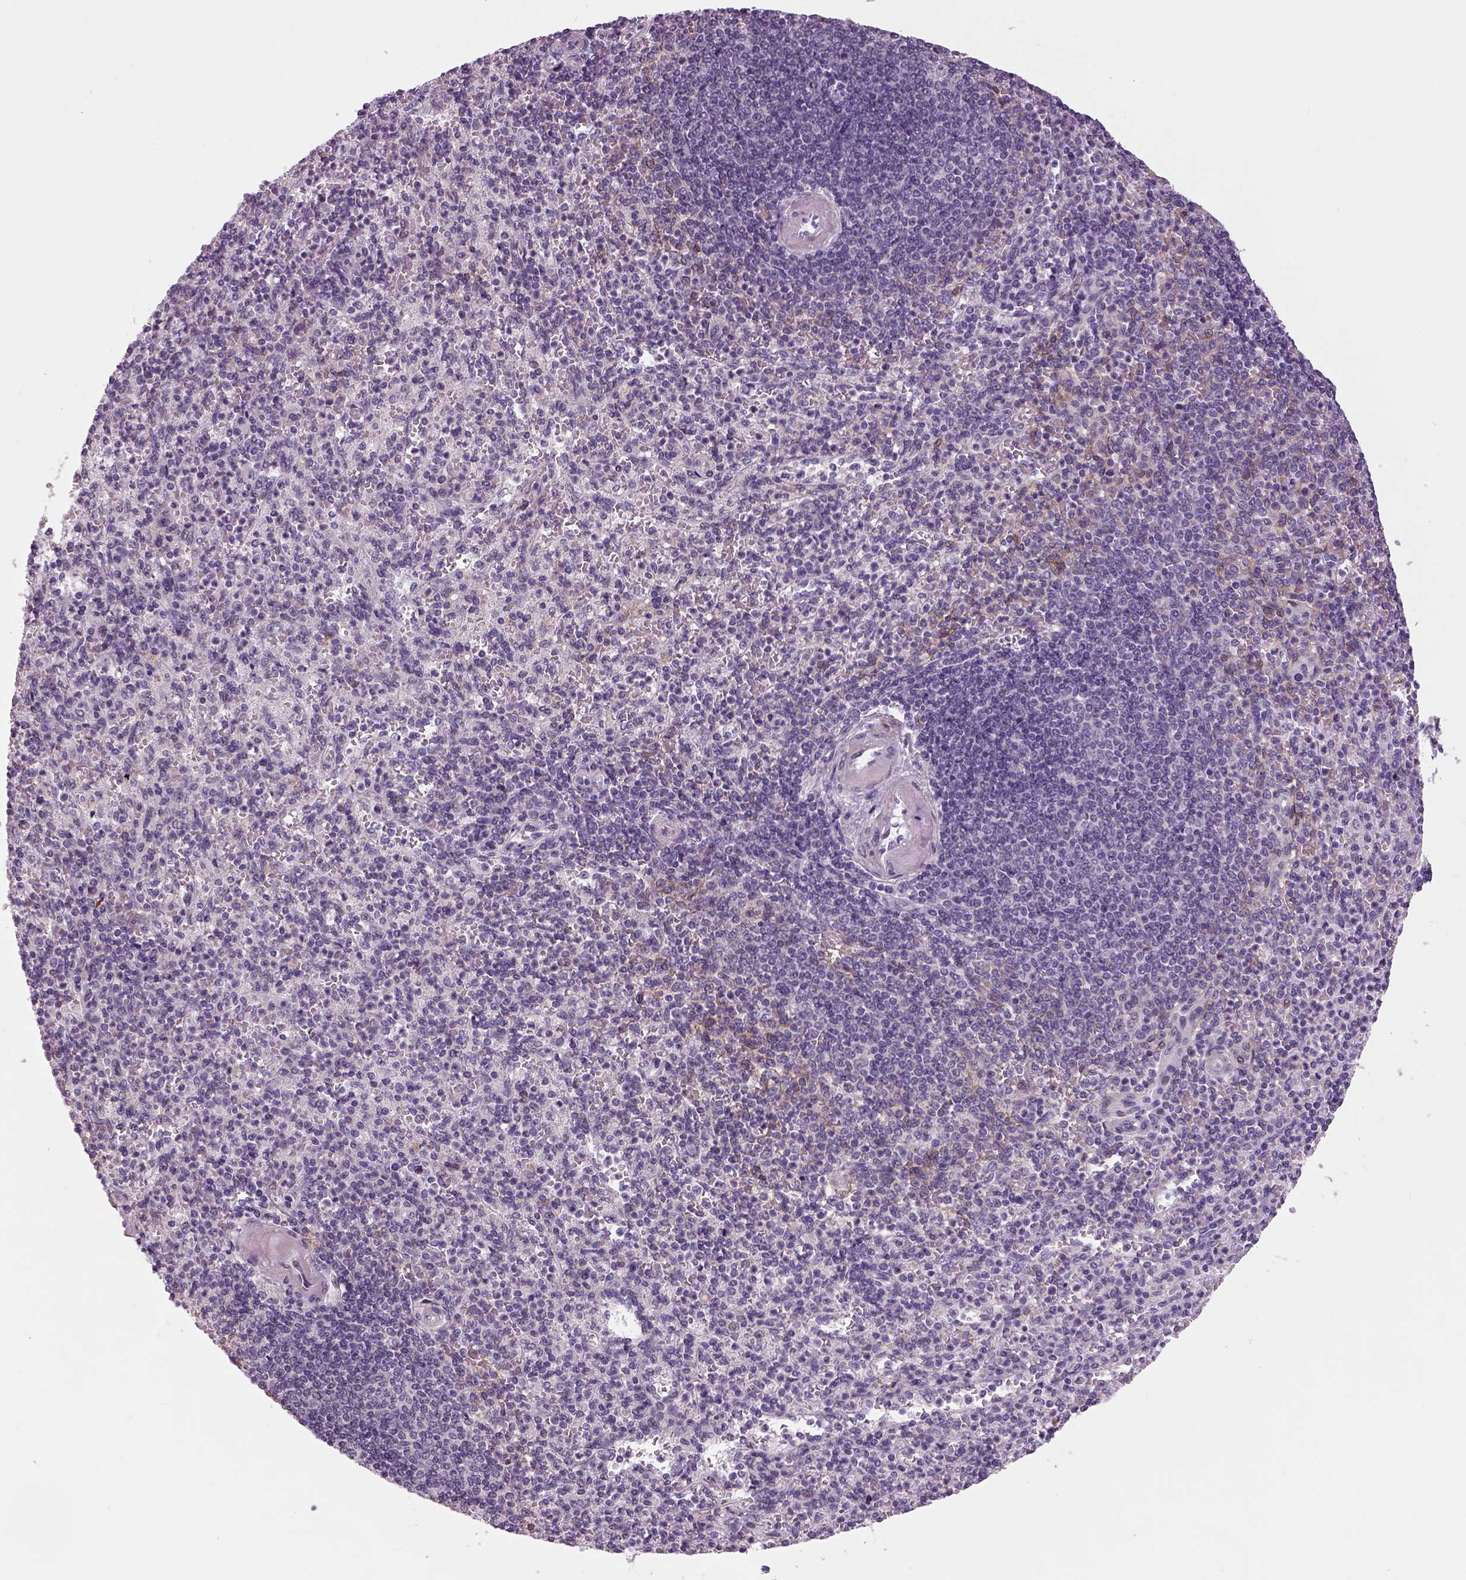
{"staining": {"intensity": "negative", "quantity": "none", "location": "none"}, "tissue": "spleen", "cell_type": "Cells in red pulp", "image_type": "normal", "snomed": [{"axis": "morphology", "description": "Normal tissue, NOS"}, {"axis": "topography", "description": "Spleen"}], "caption": "Immunohistochemical staining of benign human spleen shows no significant expression in cells in red pulp.", "gene": "NECAB1", "patient": {"sex": "female", "age": 74}}